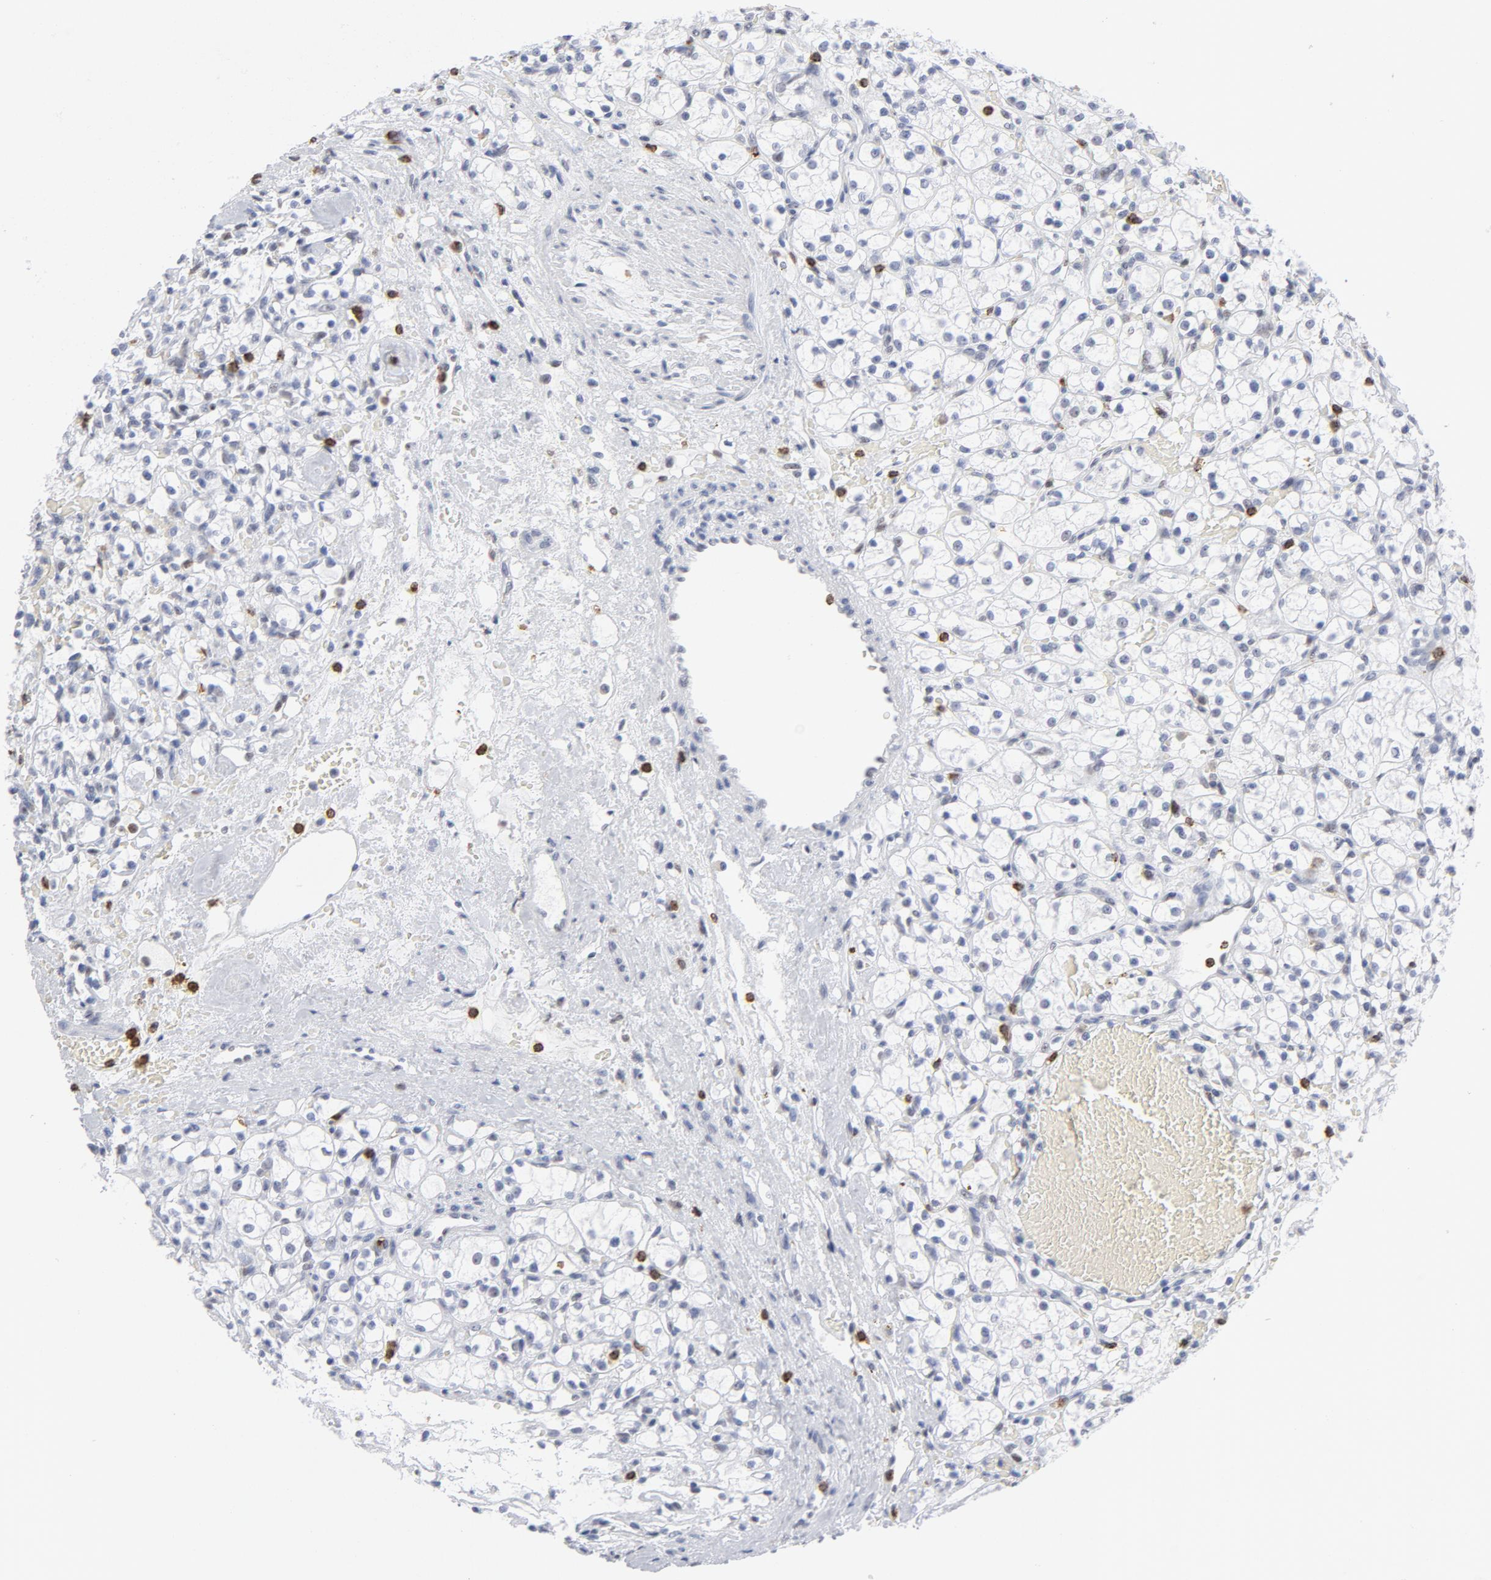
{"staining": {"intensity": "negative", "quantity": "none", "location": "none"}, "tissue": "renal cancer", "cell_type": "Tumor cells", "image_type": "cancer", "snomed": [{"axis": "morphology", "description": "Adenocarcinoma, NOS"}, {"axis": "topography", "description": "Kidney"}], "caption": "Histopathology image shows no protein expression in tumor cells of adenocarcinoma (renal) tissue.", "gene": "CD2", "patient": {"sex": "female", "age": 60}}